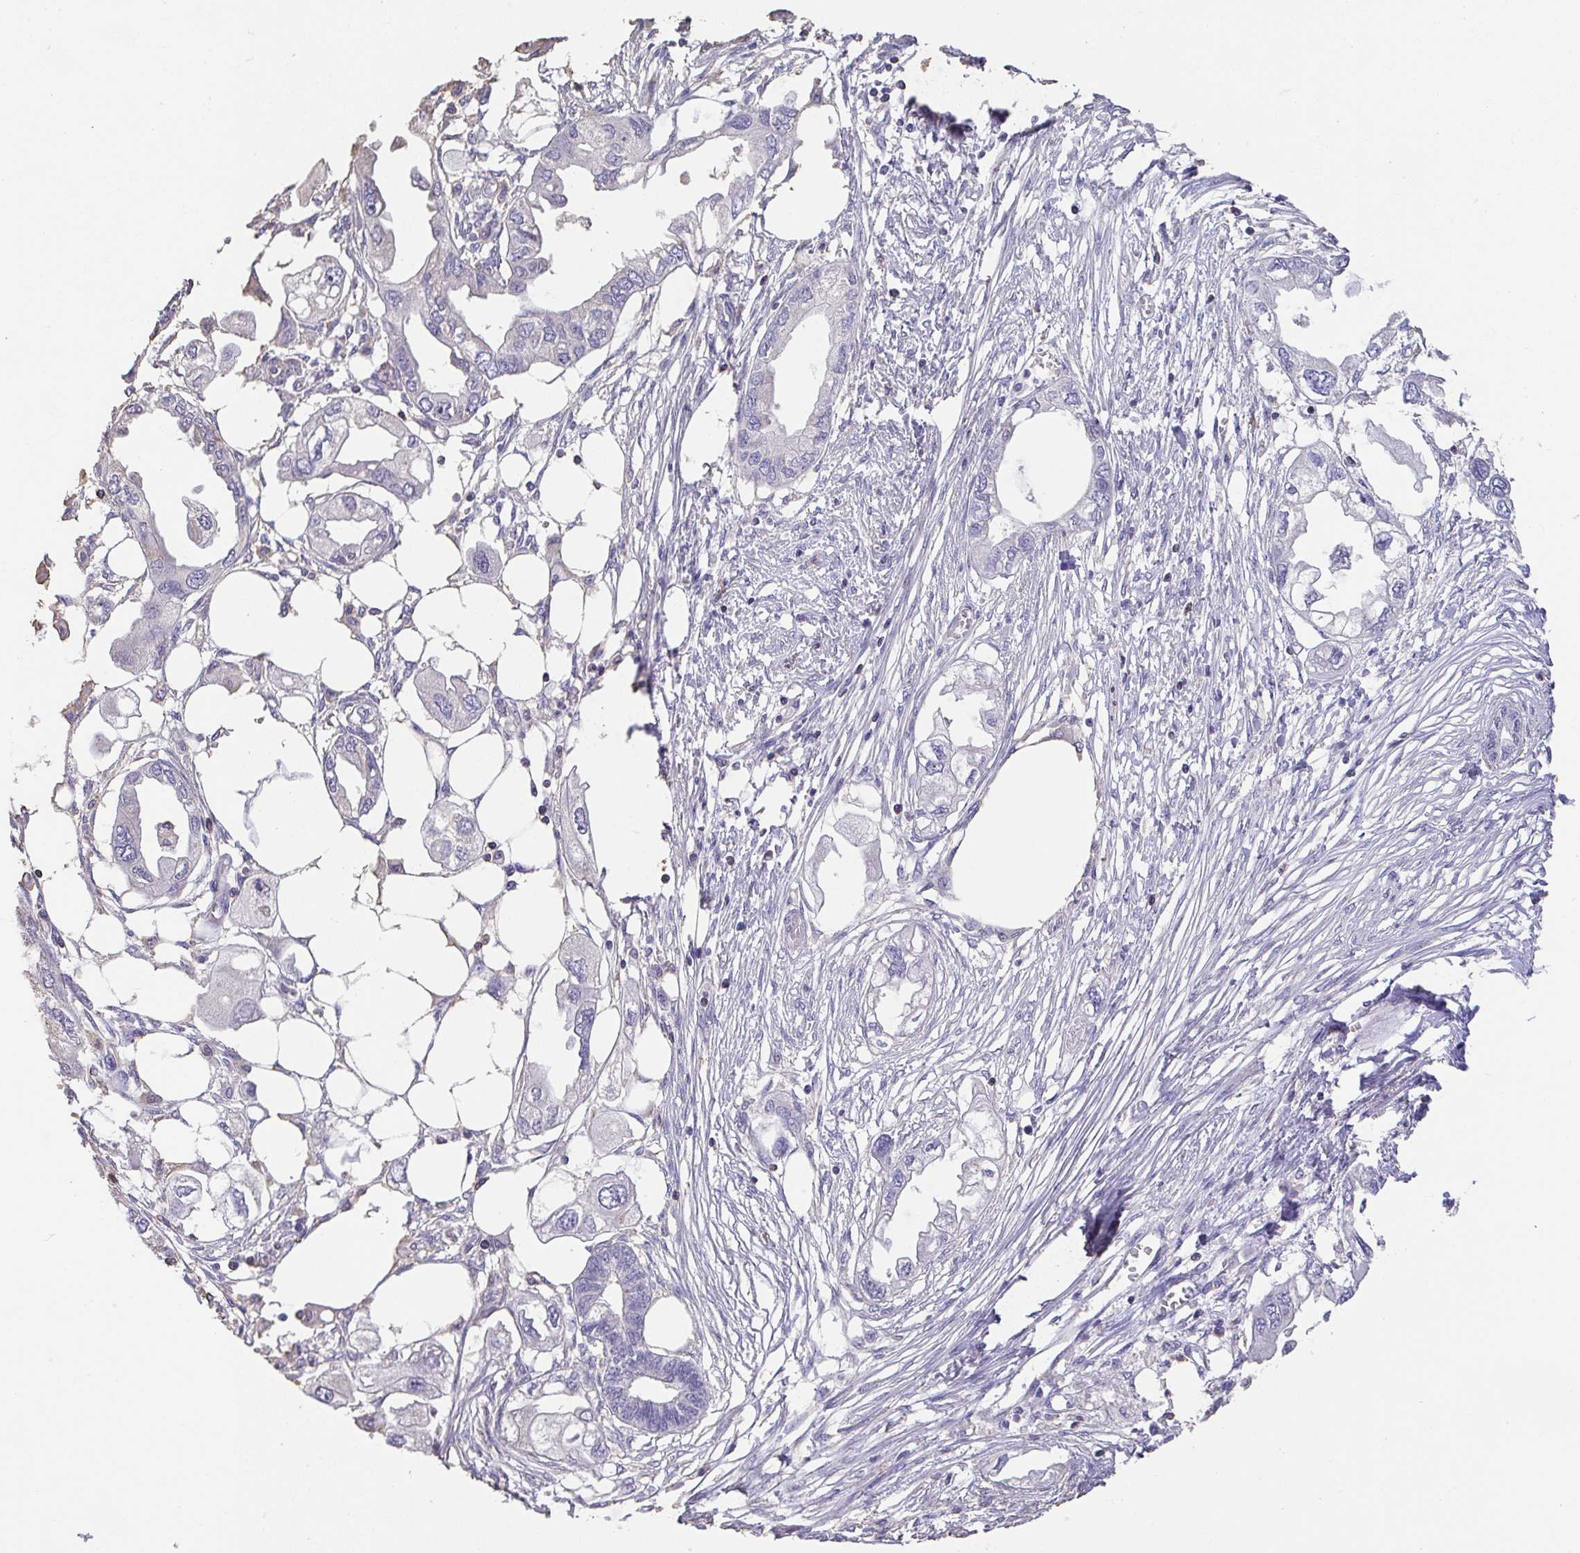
{"staining": {"intensity": "negative", "quantity": "none", "location": "none"}, "tissue": "endometrial cancer", "cell_type": "Tumor cells", "image_type": "cancer", "snomed": [{"axis": "morphology", "description": "Adenocarcinoma, NOS"}, {"axis": "morphology", "description": "Adenocarcinoma, metastatic, NOS"}, {"axis": "topography", "description": "Adipose tissue"}, {"axis": "topography", "description": "Endometrium"}], "caption": "Micrograph shows no protein positivity in tumor cells of endometrial metastatic adenocarcinoma tissue.", "gene": "IL23R", "patient": {"sex": "female", "age": 67}}